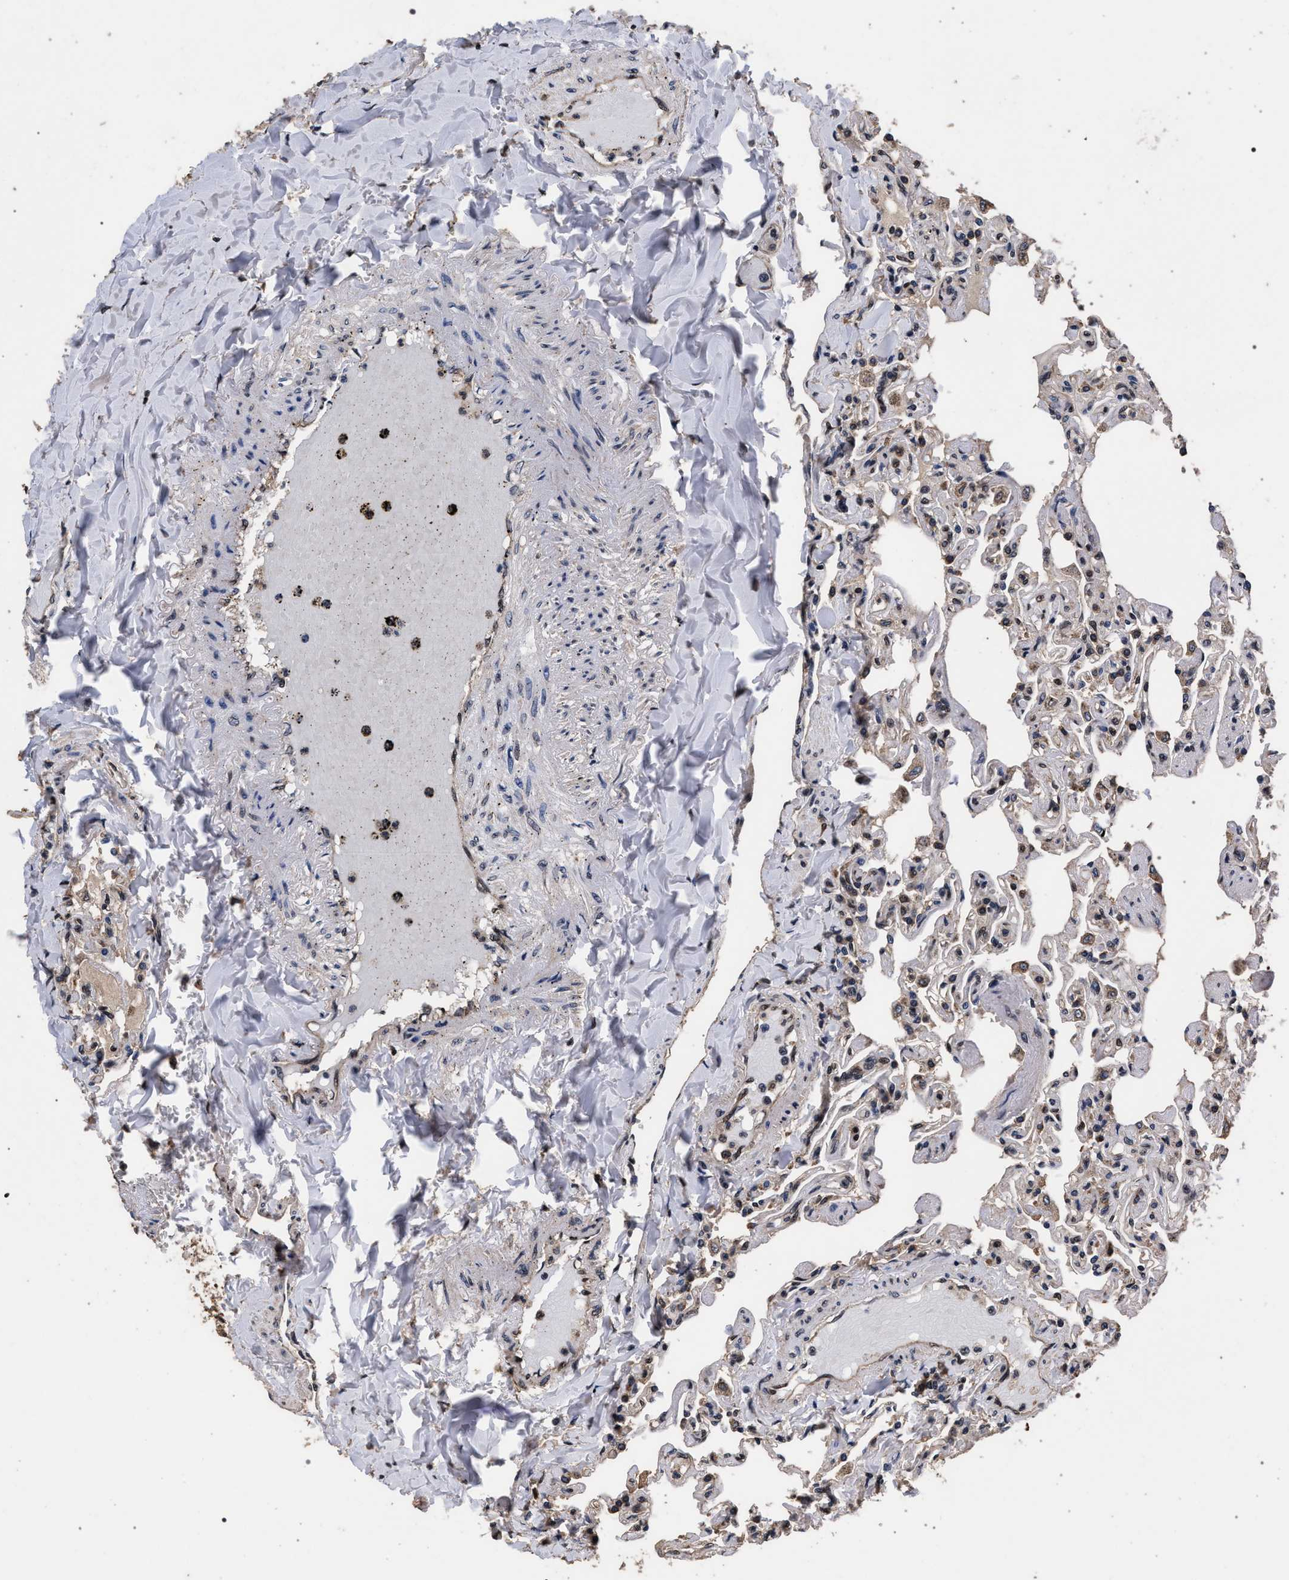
{"staining": {"intensity": "moderate", "quantity": "25%-75%", "location": "cytoplasmic/membranous,nuclear"}, "tissue": "lung", "cell_type": "Alveolar cells", "image_type": "normal", "snomed": [{"axis": "morphology", "description": "Normal tissue, NOS"}, {"axis": "topography", "description": "Lung"}], "caption": "A brown stain labels moderate cytoplasmic/membranous,nuclear staining of a protein in alveolar cells of benign lung.", "gene": "ACOX1", "patient": {"sex": "male", "age": 21}}